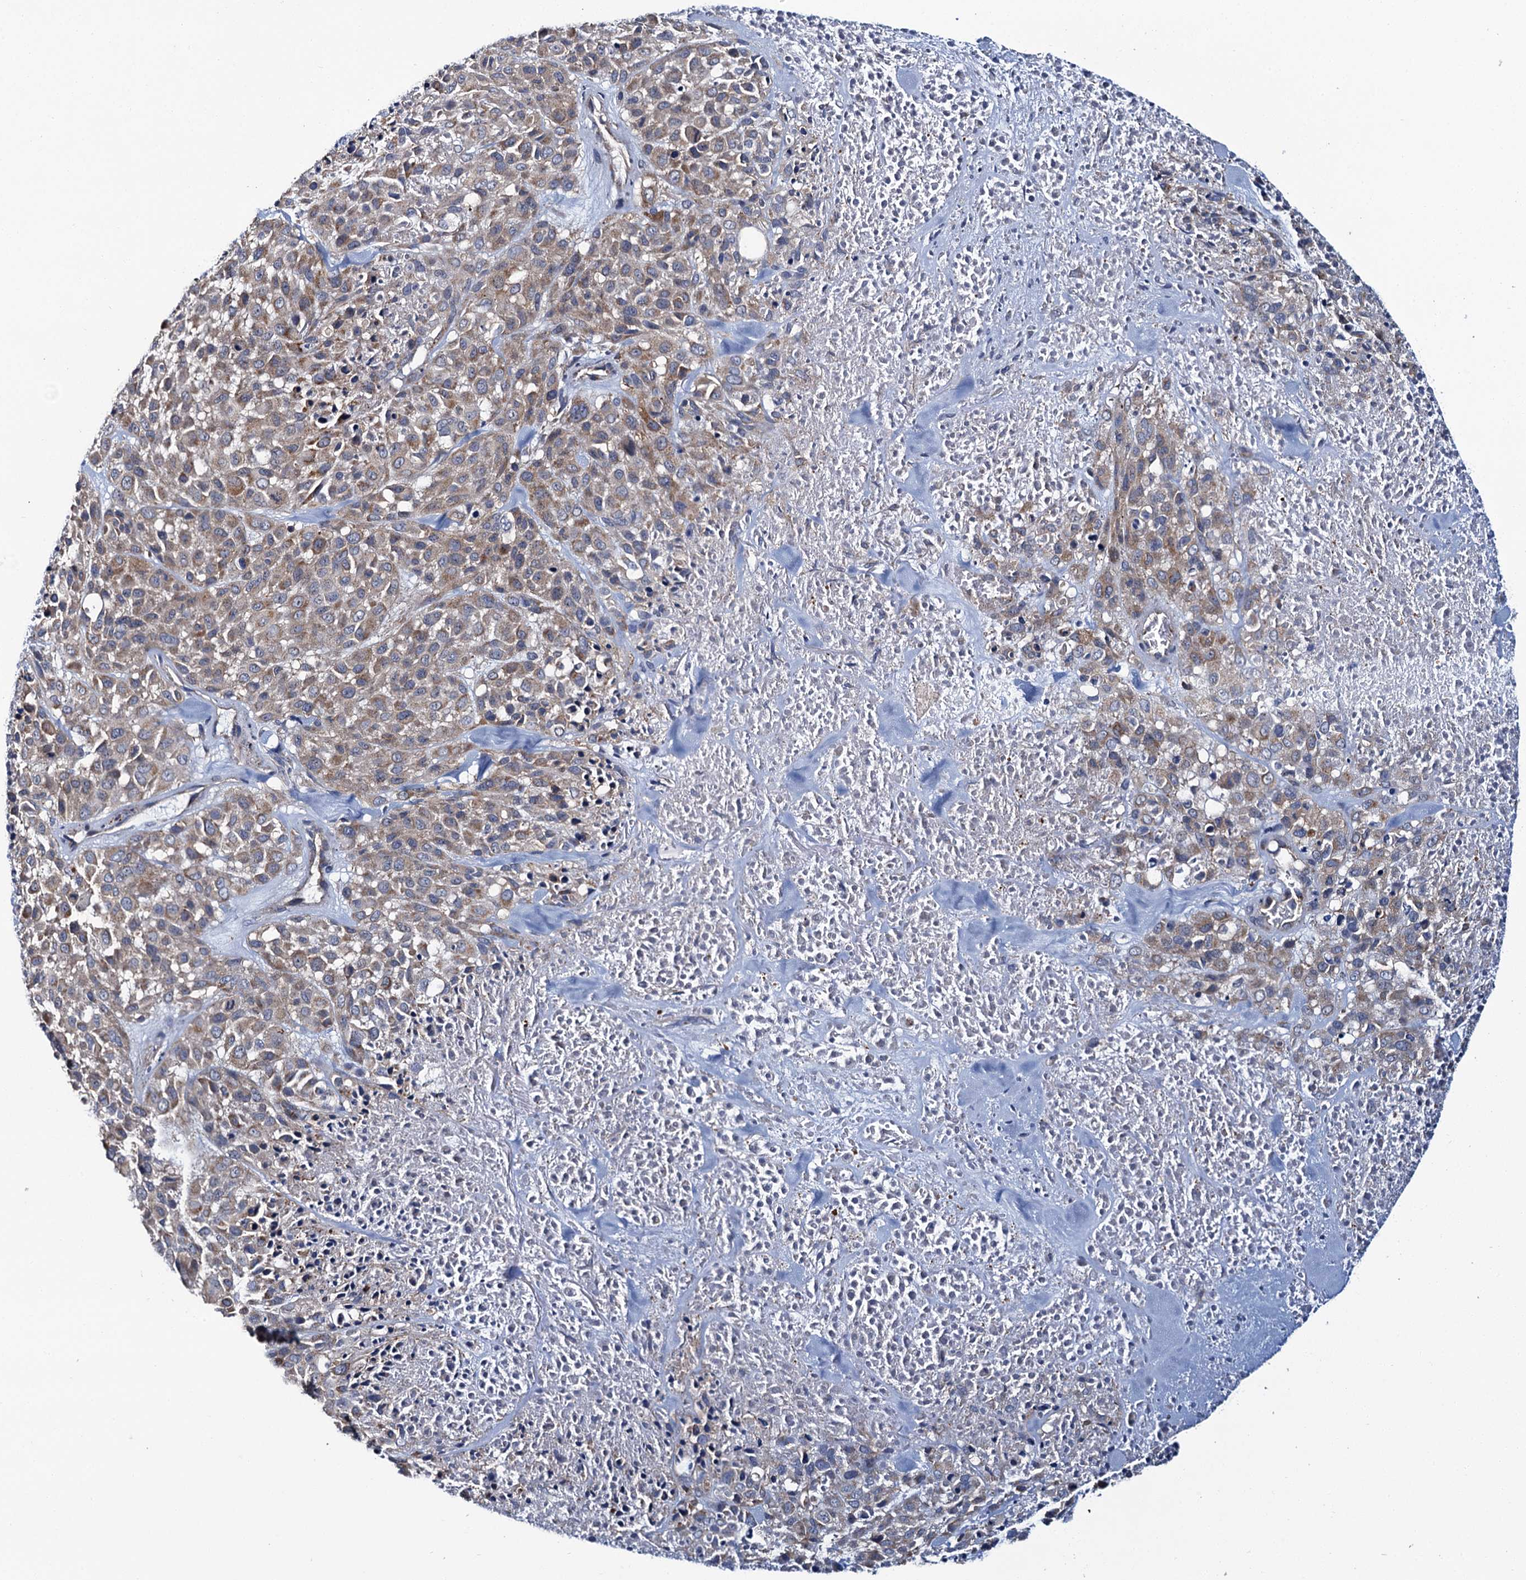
{"staining": {"intensity": "moderate", "quantity": ">75%", "location": "cytoplasmic/membranous"}, "tissue": "melanoma", "cell_type": "Tumor cells", "image_type": "cancer", "snomed": [{"axis": "morphology", "description": "Malignant melanoma, Metastatic site"}, {"axis": "topography", "description": "Skin"}], "caption": "Protein staining displays moderate cytoplasmic/membranous positivity in approximately >75% of tumor cells in melanoma. Nuclei are stained in blue.", "gene": "CEP295", "patient": {"sex": "female", "age": 81}}